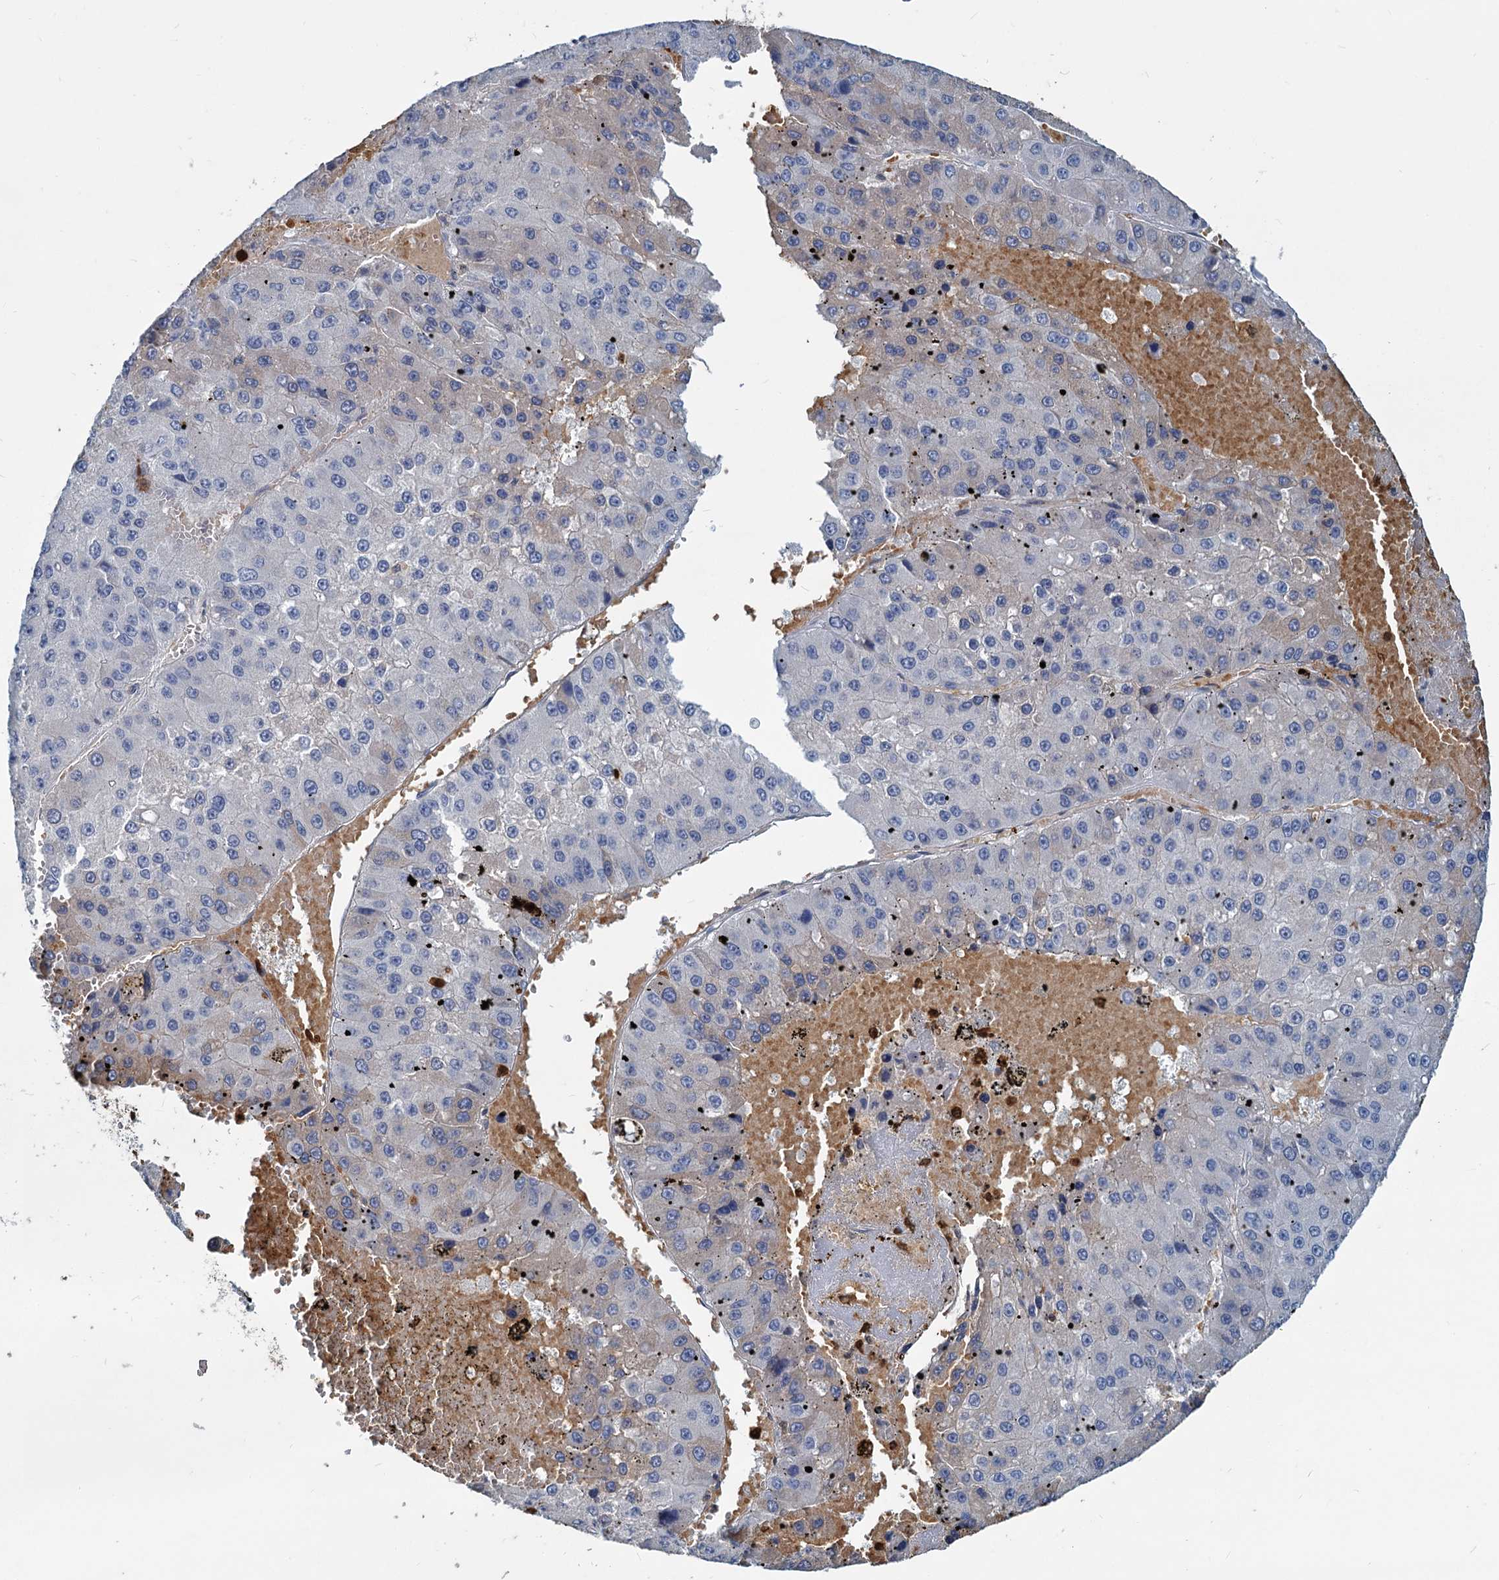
{"staining": {"intensity": "negative", "quantity": "none", "location": "none"}, "tissue": "liver cancer", "cell_type": "Tumor cells", "image_type": "cancer", "snomed": [{"axis": "morphology", "description": "Carcinoma, Hepatocellular, NOS"}, {"axis": "topography", "description": "Liver"}], "caption": "Tumor cells show no significant protein positivity in hepatocellular carcinoma (liver).", "gene": "S100A6", "patient": {"sex": "female", "age": 73}}